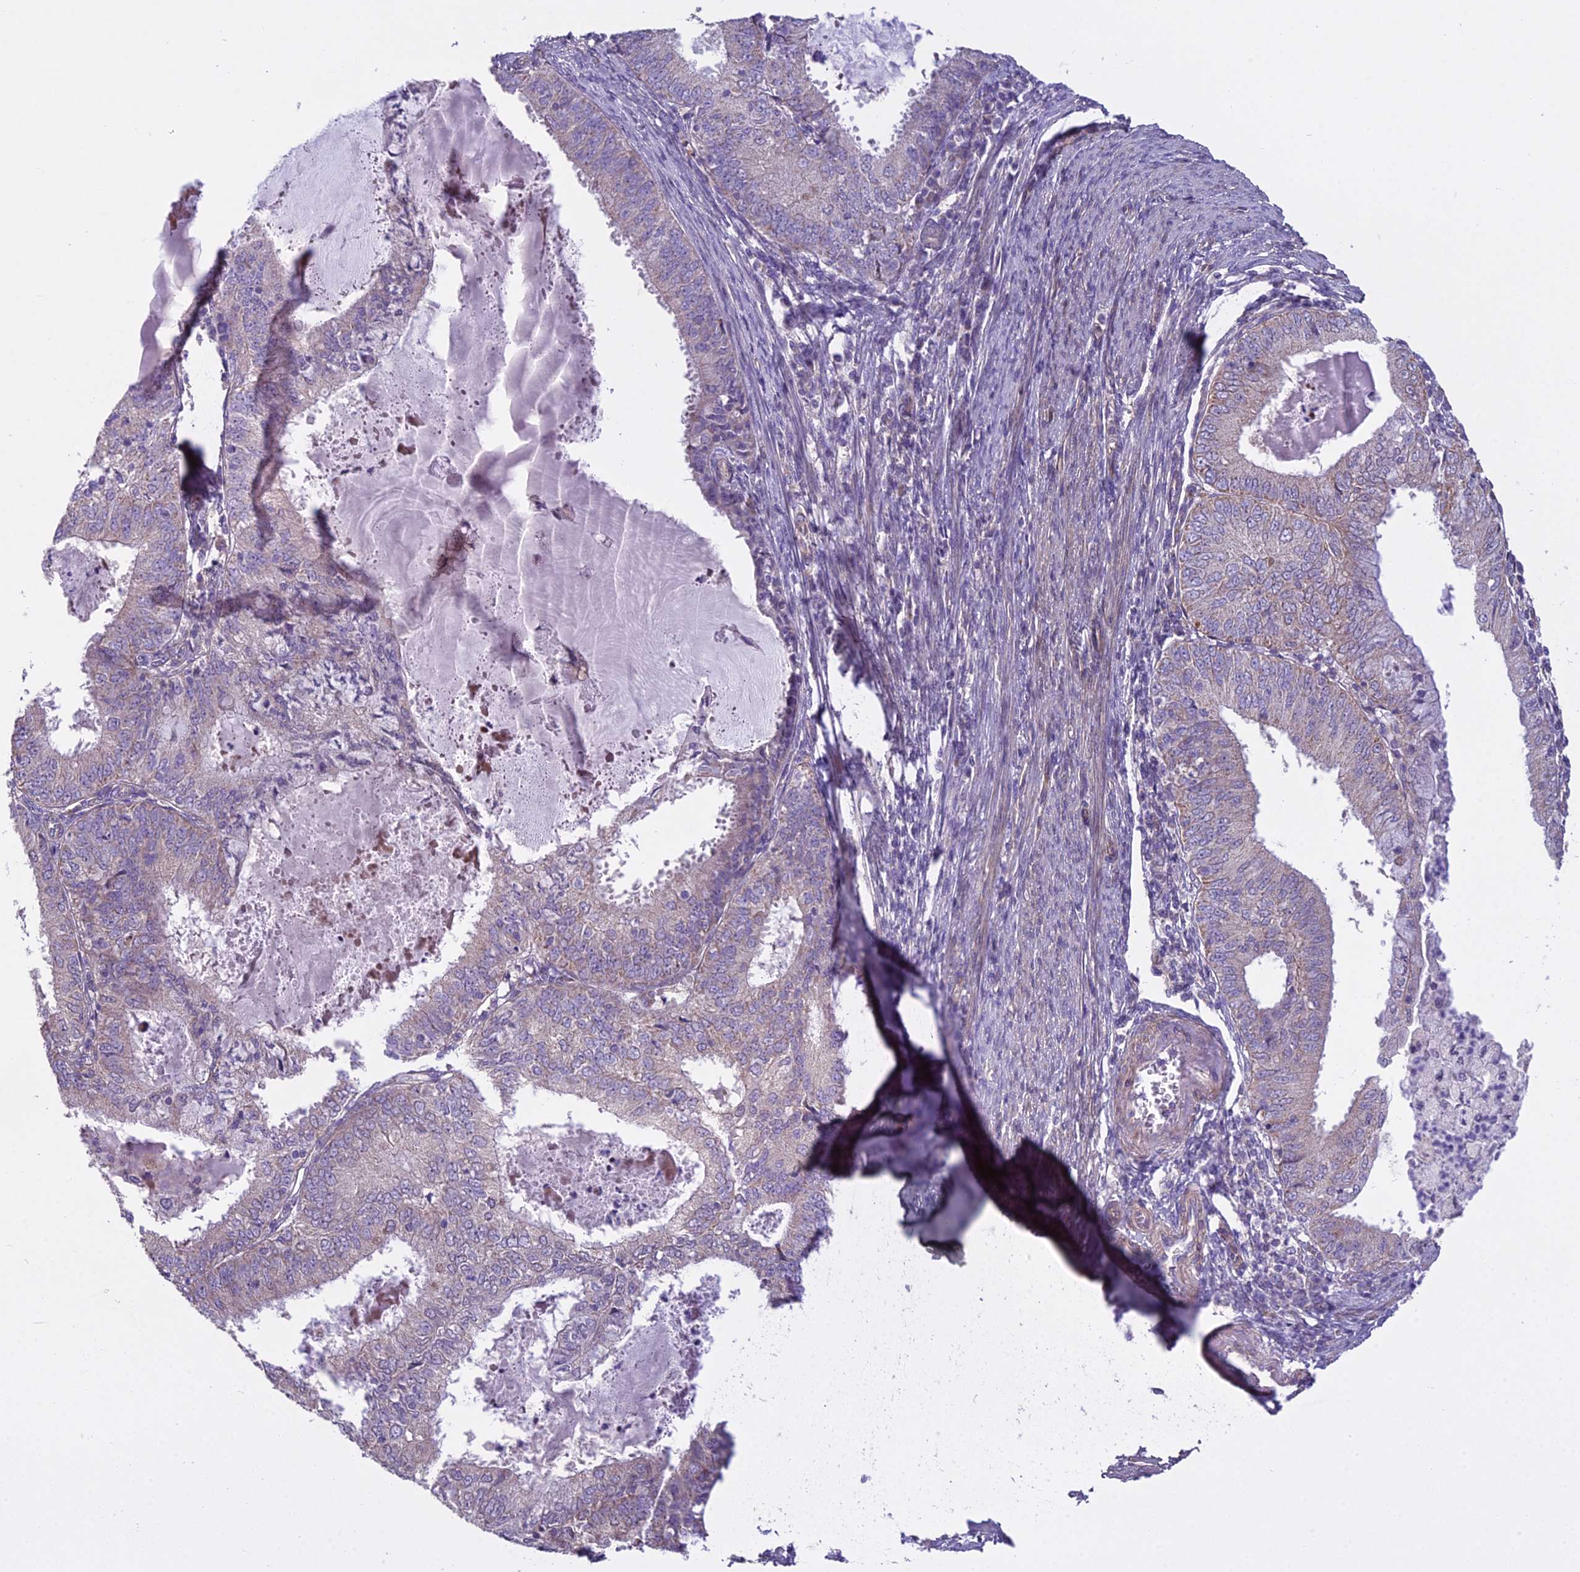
{"staining": {"intensity": "negative", "quantity": "none", "location": "none"}, "tissue": "endometrial cancer", "cell_type": "Tumor cells", "image_type": "cancer", "snomed": [{"axis": "morphology", "description": "Adenocarcinoma, NOS"}, {"axis": "topography", "description": "Endometrium"}], "caption": "Tumor cells are negative for protein expression in human adenocarcinoma (endometrial).", "gene": "DUS2", "patient": {"sex": "female", "age": 57}}